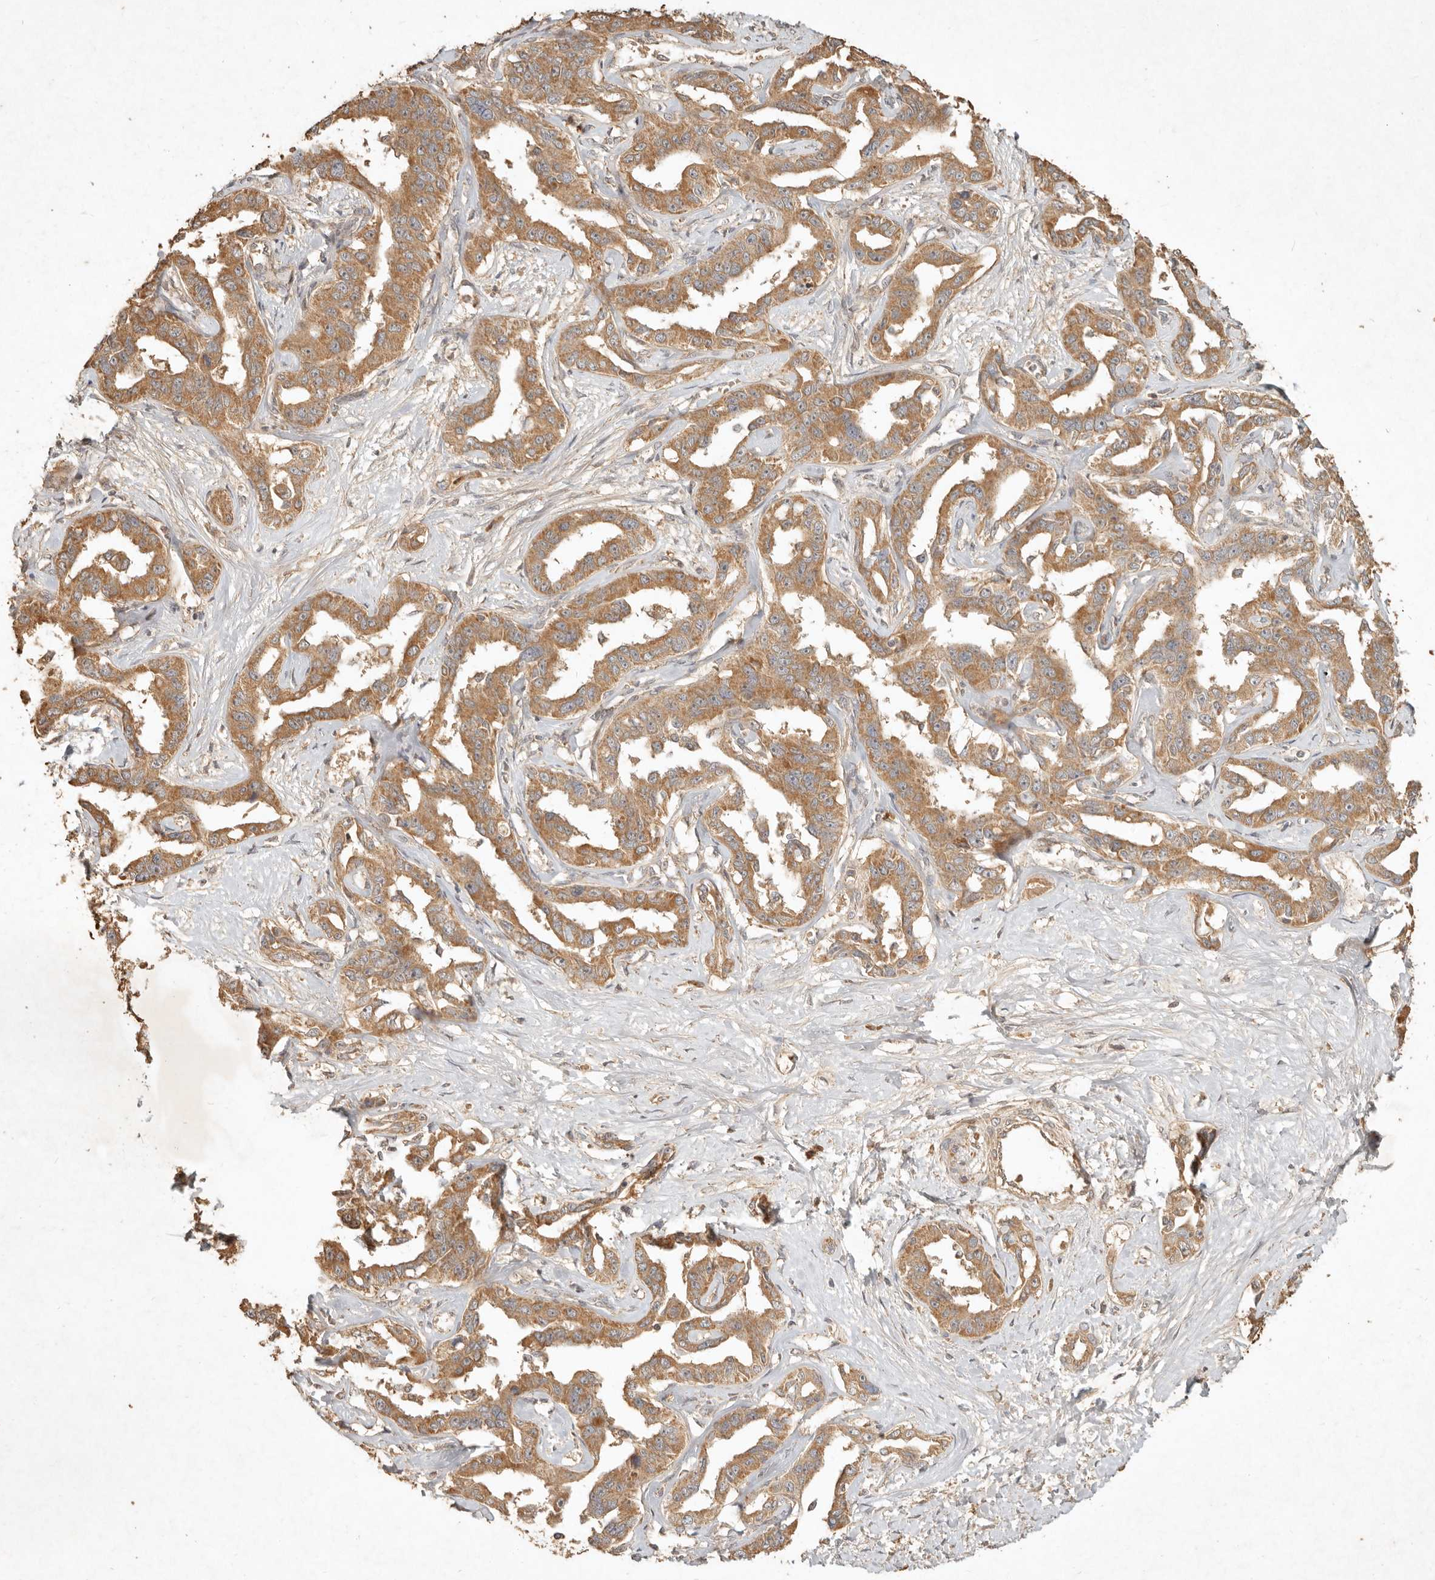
{"staining": {"intensity": "moderate", "quantity": ">75%", "location": "cytoplasmic/membranous"}, "tissue": "liver cancer", "cell_type": "Tumor cells", "image_type": "cancer", "snomed": [{"axis": "morphology", "description": "Cholangiocarcinoma"}, {"axis": "topography", "description": "Liver"}], "caption": "Protein staining reveals moderate cytoplasmic/membranous positivity in about >75% of tumor cells in liver cancer.", "gene": "CLEC4C", "patient": {"sex": "male", "age": 59}}